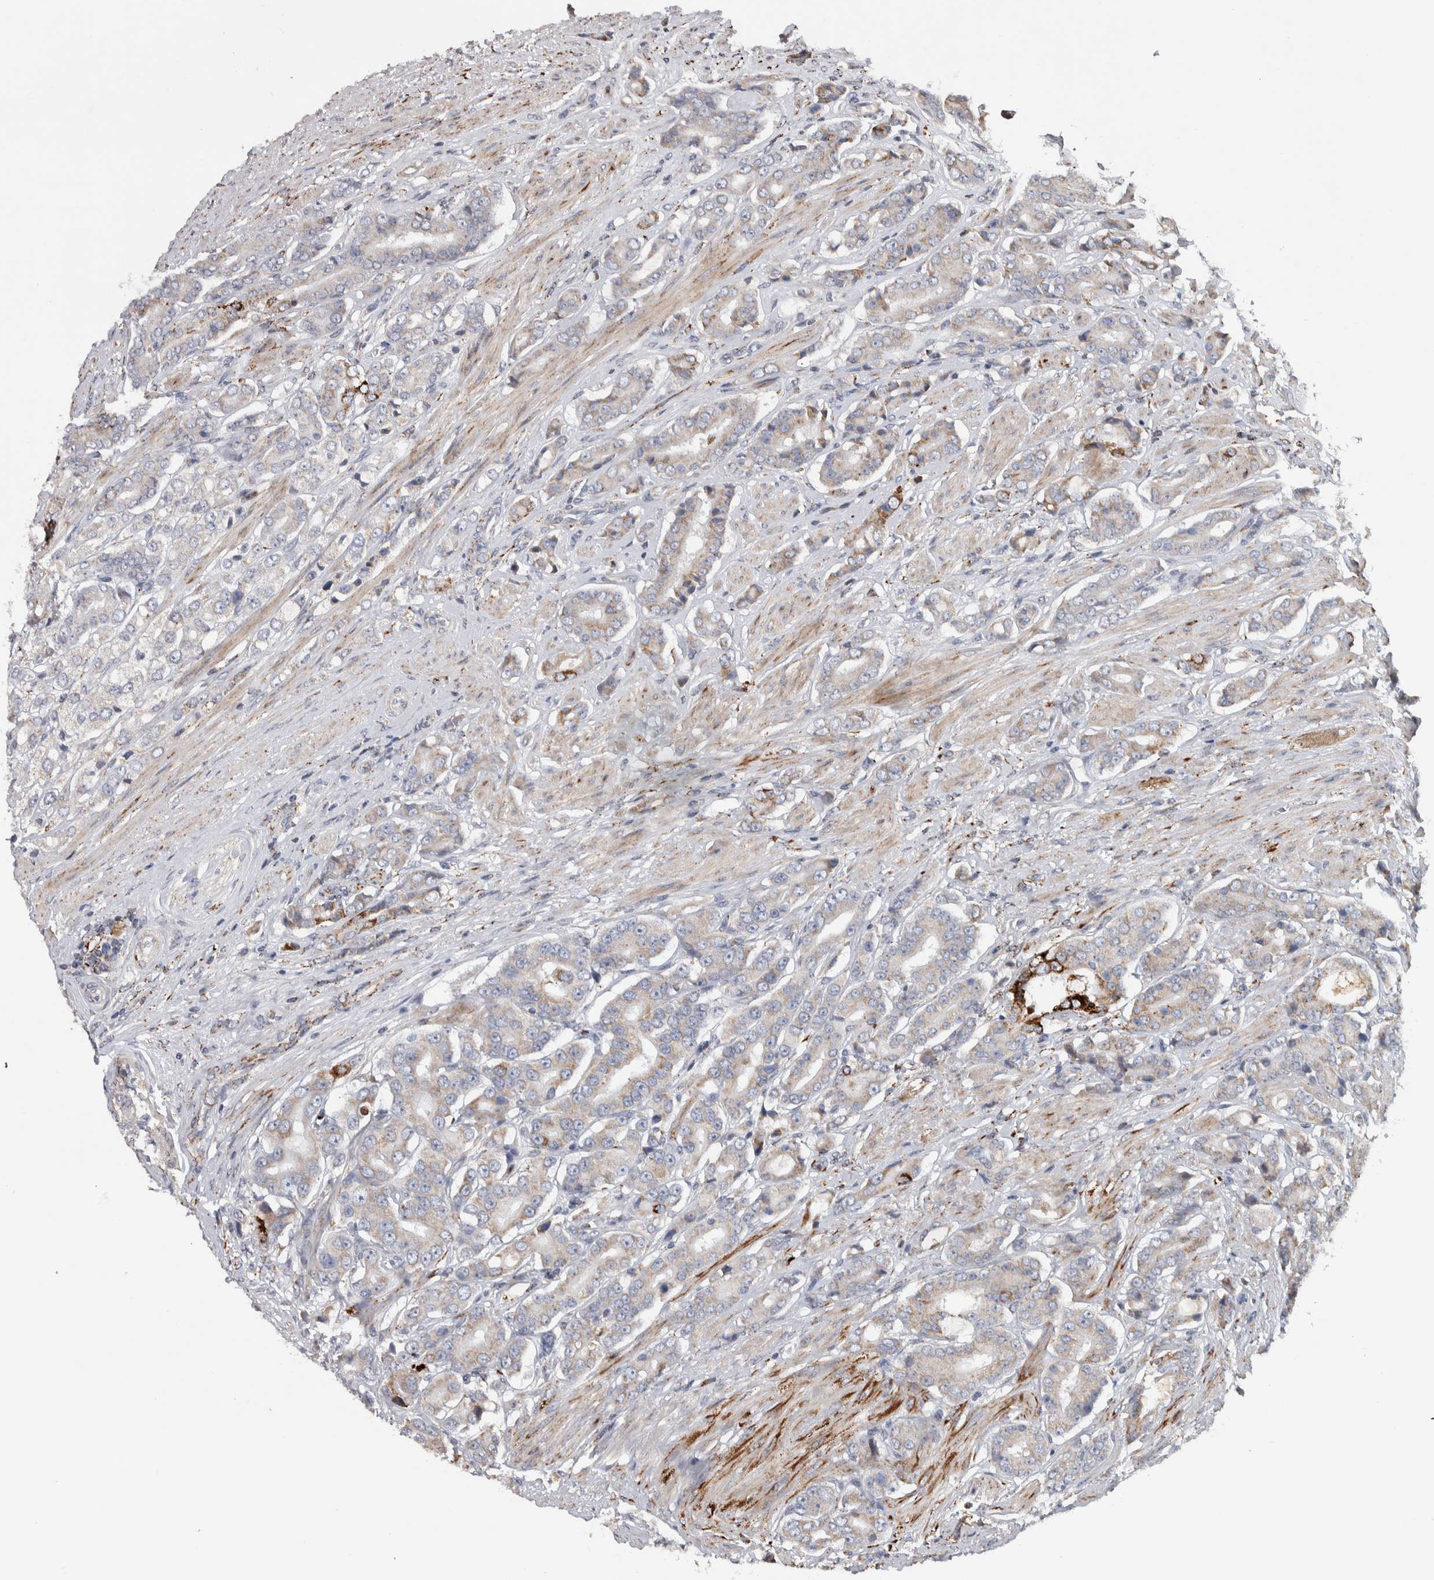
{"staining": {"intensity": "moderate", "quantity": "<25%", "location": "cytoplasmic/membranous"}, "tissue": "prostate cancer", "cell_type": "Tumor cells", "image_type": "cancer", "snomed": [{"axis": "morphology", "description": "Adenocarcinoma, High grade"}, {"axis": "topography", "description": "Prostate"}], "caption": "Protein staining shows moderate cytoplasmic/membranous expression in approximately <25% of tumor cells in adenocarcinoma (high-grade) (prostate). The protein is shown in brown color, while the nuclei are stained blue.", "gene": "FAM78A", "patient": {"sex": "male", "age": 71}}